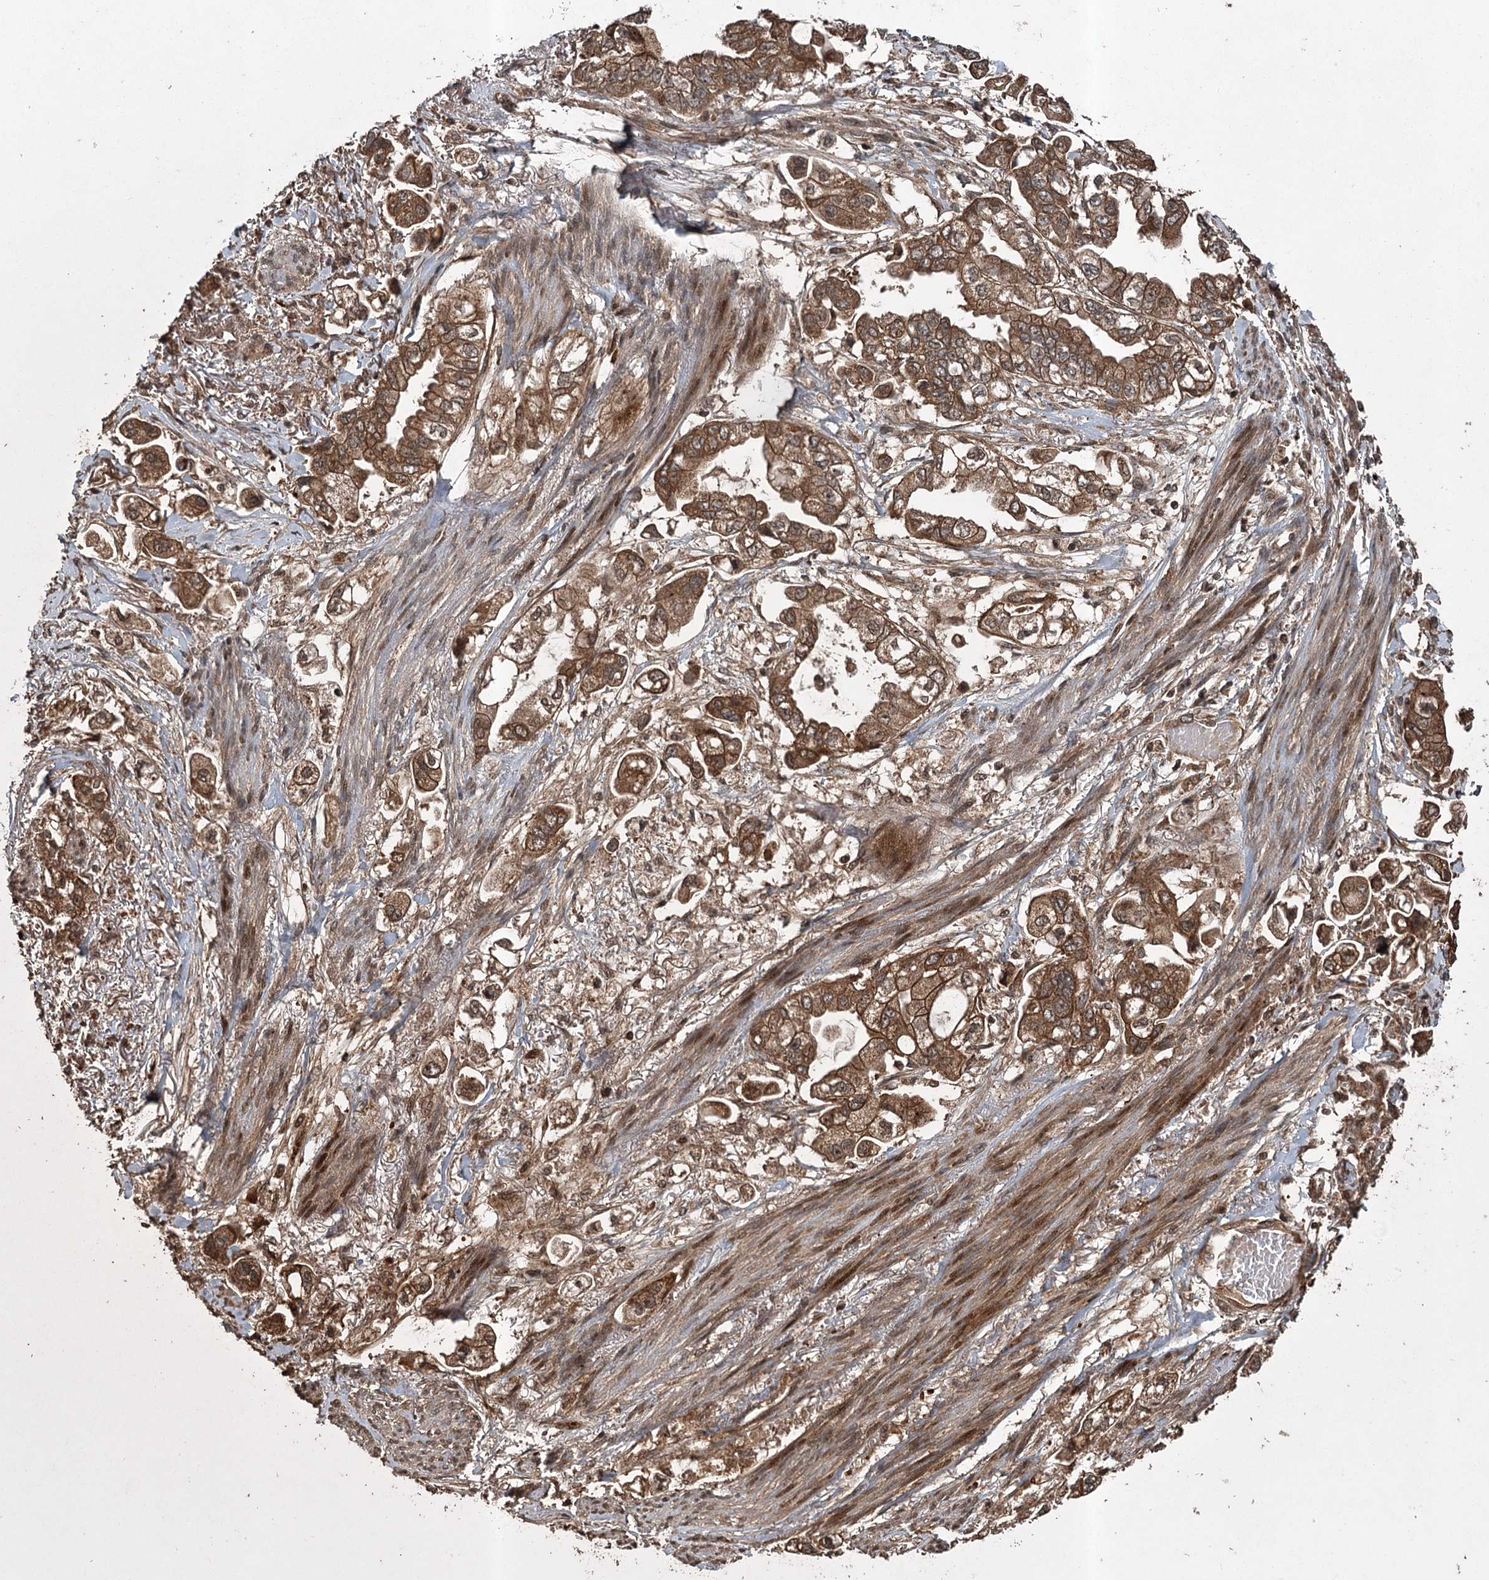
{"staining": {"intensity": "strong", "quantity": ">75%", "location": "cytoplasmic/membranous"}, "tissue": "stomach cancer", "cell_type": "Tumor cells", "image_type": "cancer", "snomed": [{"axis": "morphology", "description": "Adenocarcinoma, NOS"}, {"axis": "topography", "description": "Stomach"}], "caption": "Stomach adenocarcinoma was stained to show a protein in brown. There is high levels of strong cytoplasmic/membranous positivity in about >75% of tumor cells. The staining was performed using DAB (3,3'-diaminobenzidine) to visualize the protein expression in brown, while the nuclei were stained in blue with hematoxylin (Magnification: 20x).", "gene": "RPAP3", "patient": {"sex": "male", "age": 62}}